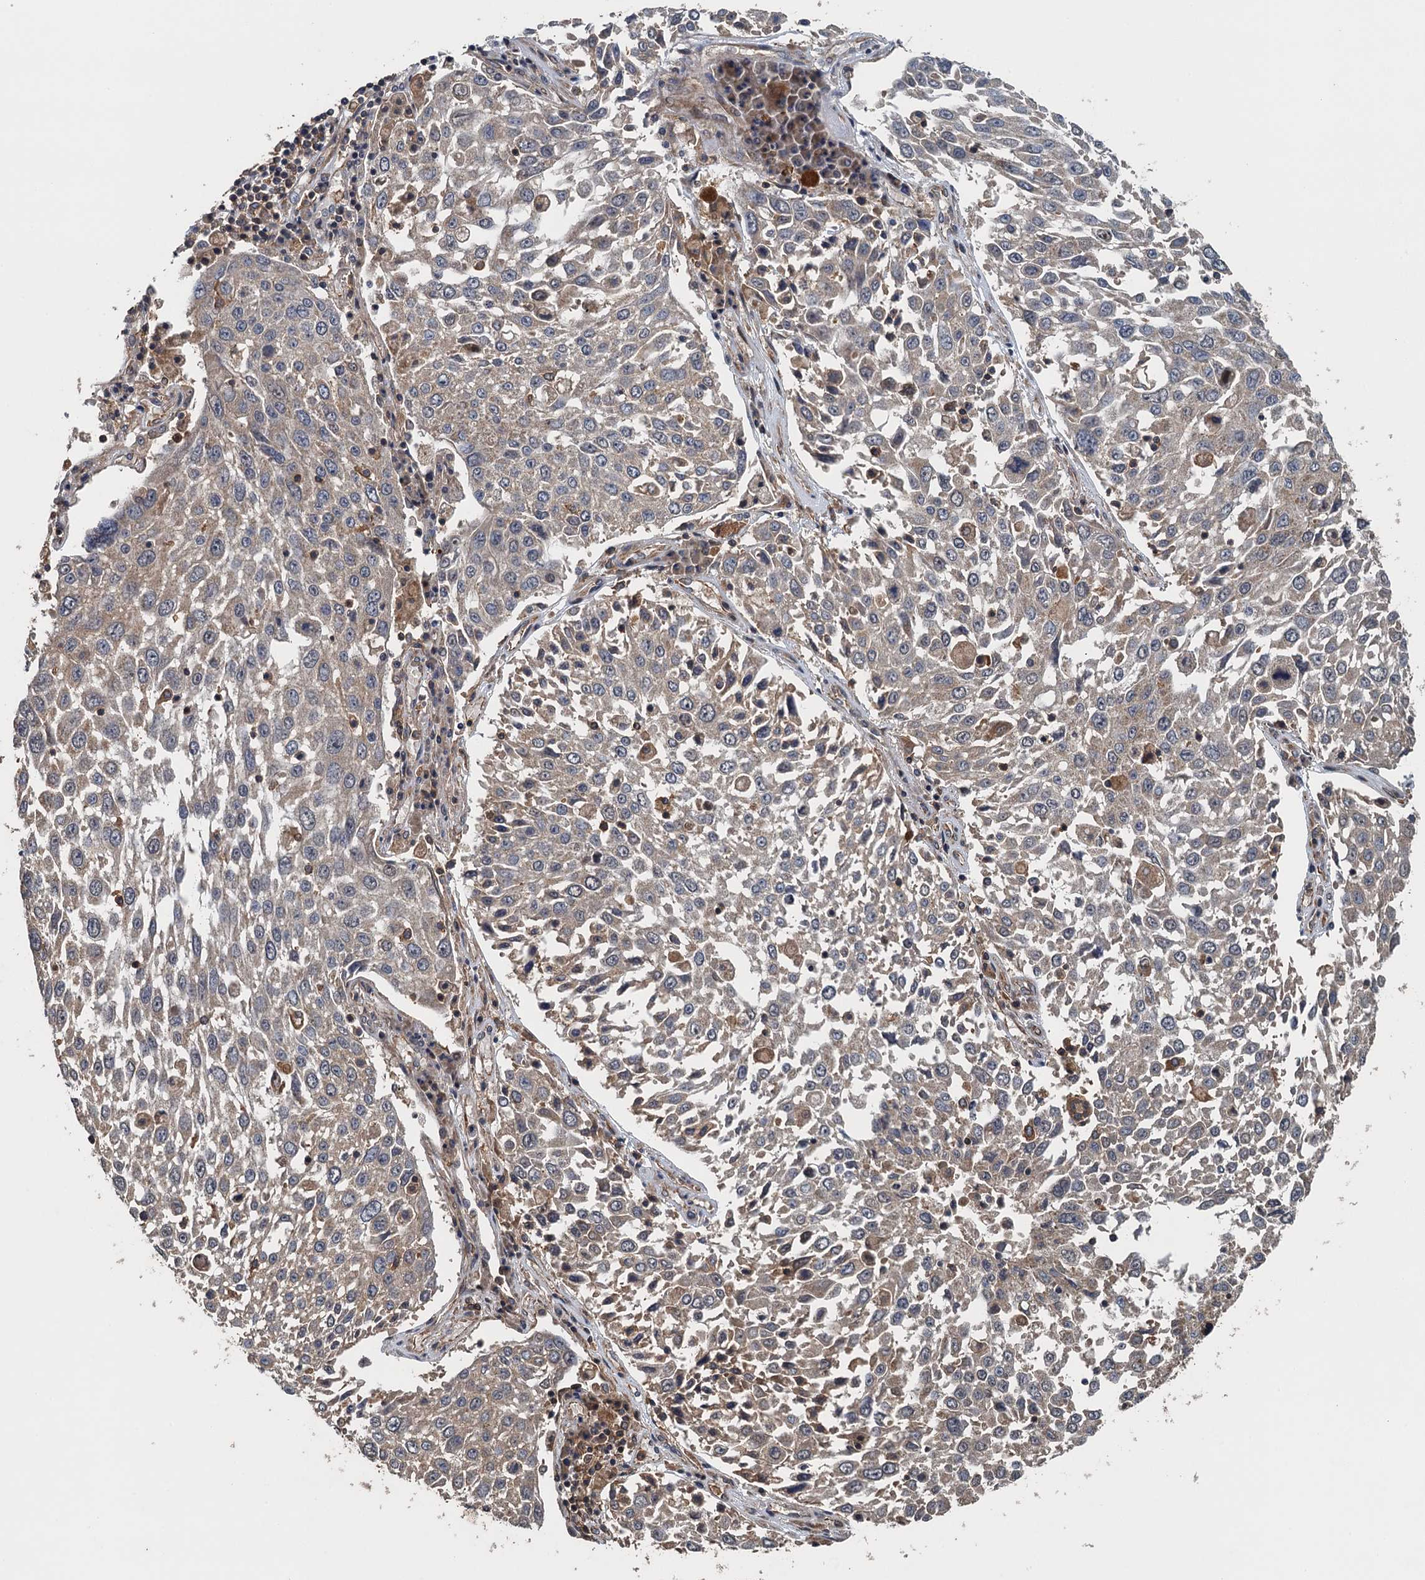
{"staining": {"intensity": "weak", "quantity": ">75%", "location": "cytoplasmic/membranous"}, "tissue": "lung cancer", "cell_type": "Tumor cells", "image_type": "cancer", "snomed": [{"axis": "morphology", "description": "Squamous cell carcinoma, NOS"}, {"axis": "topography", "description": "Lung"}], "caption": "Lung cancer was stained to show a protein in brown. There is low levels of weak cytoplasmic/membranous staining in approximately >75% of tumor cells. (Stains: DAB in brown, nuclei in blue, Microscopy: brightfield microscopy at high magnification).", "gene": "BORCS5", "patient": {"sex": "male", "age": 65}}